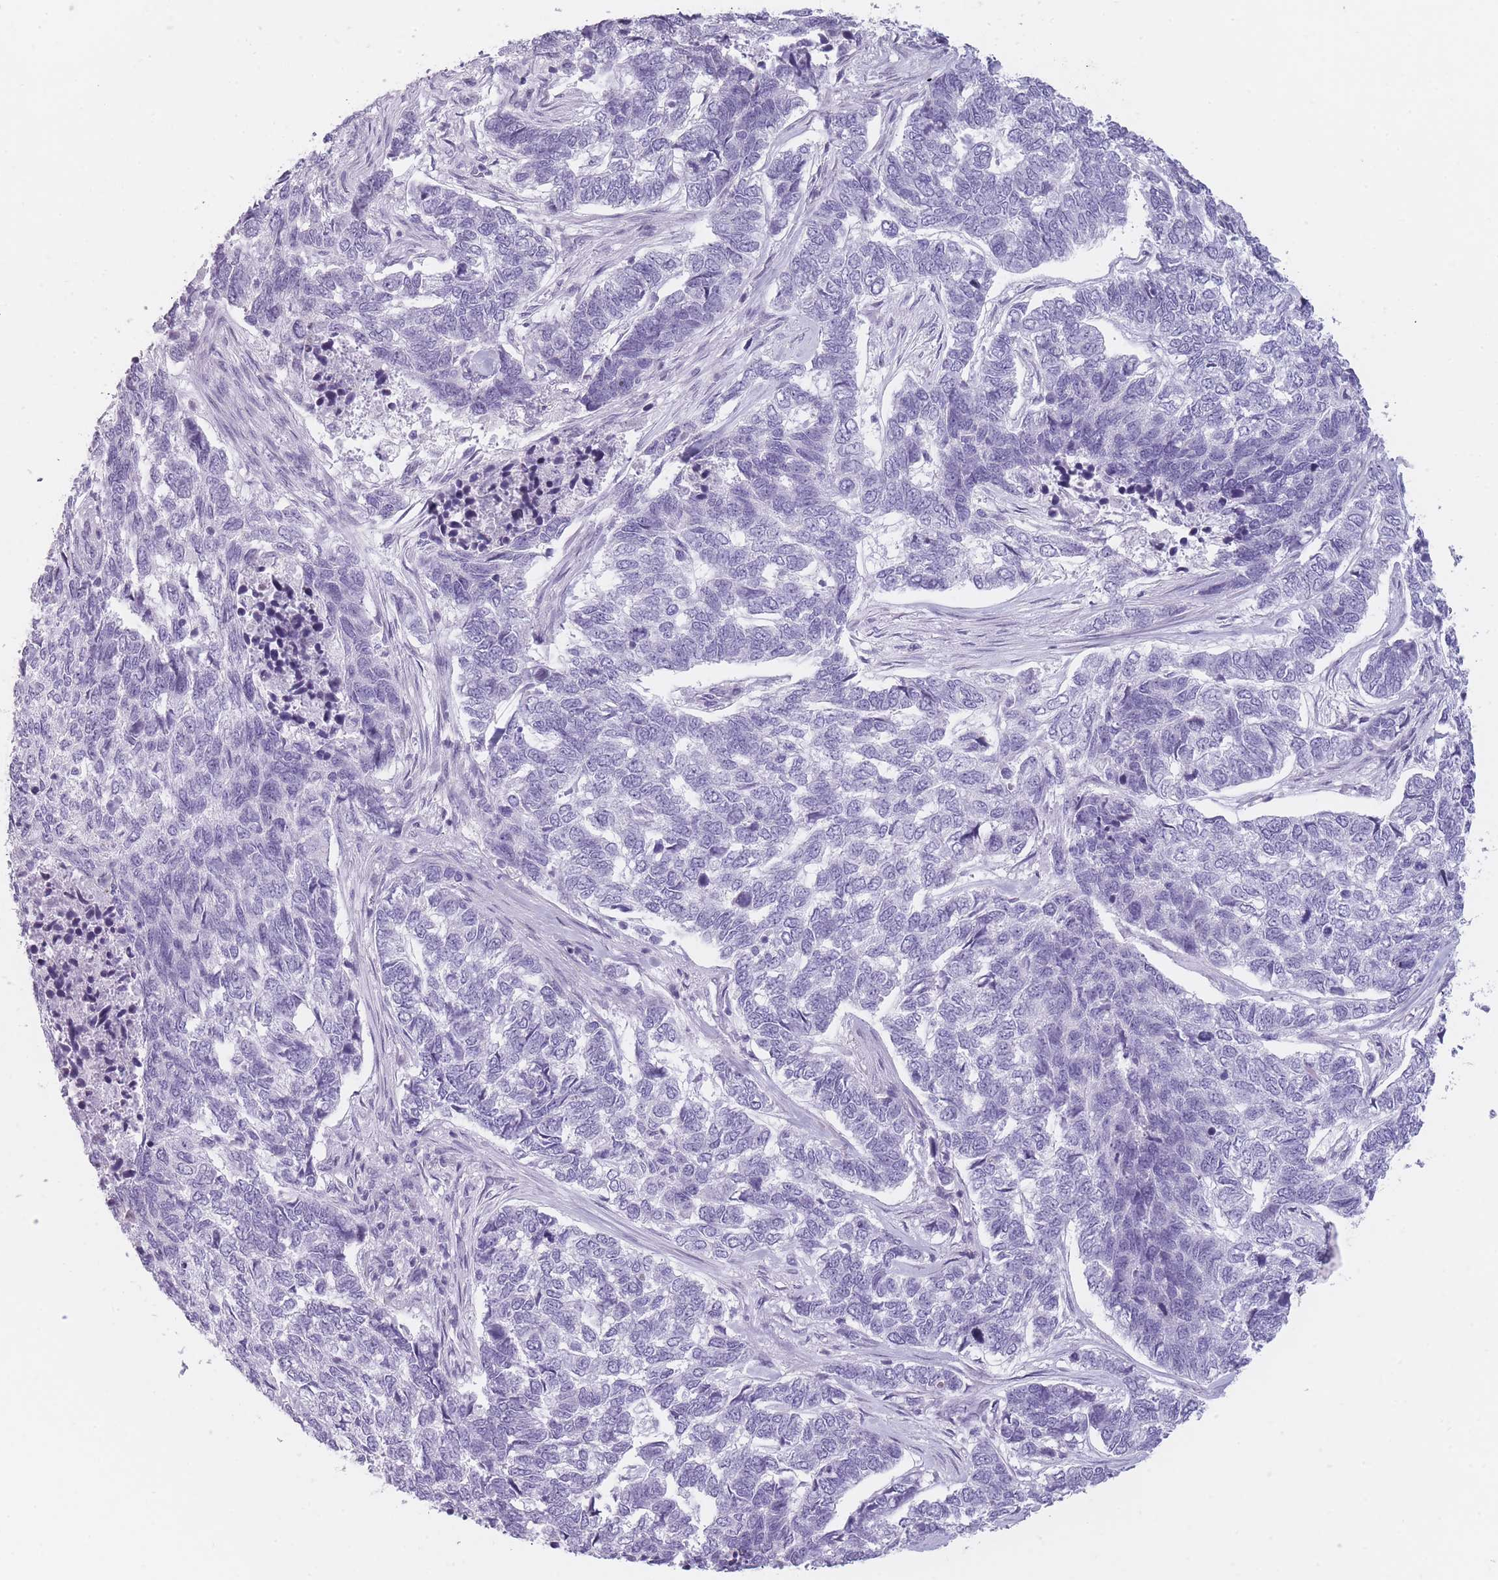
{"staining": {"intensity": "negative", "quantity": "none", "location": "none"}, "tissue": "skin cancer", "cell_type": "Tumor cells", "image_type": "cancer", "snomed": [{"axis": "morphology", "description": "Basal cell carcinoma"}, {"axis": "topography", "description": "Skin"}], "caption": "Tumor cells show no significant protein staining in skin basal cell carcinoma.", "gene": "GGT1", "patient": {"sex": "female", "age": 65}}